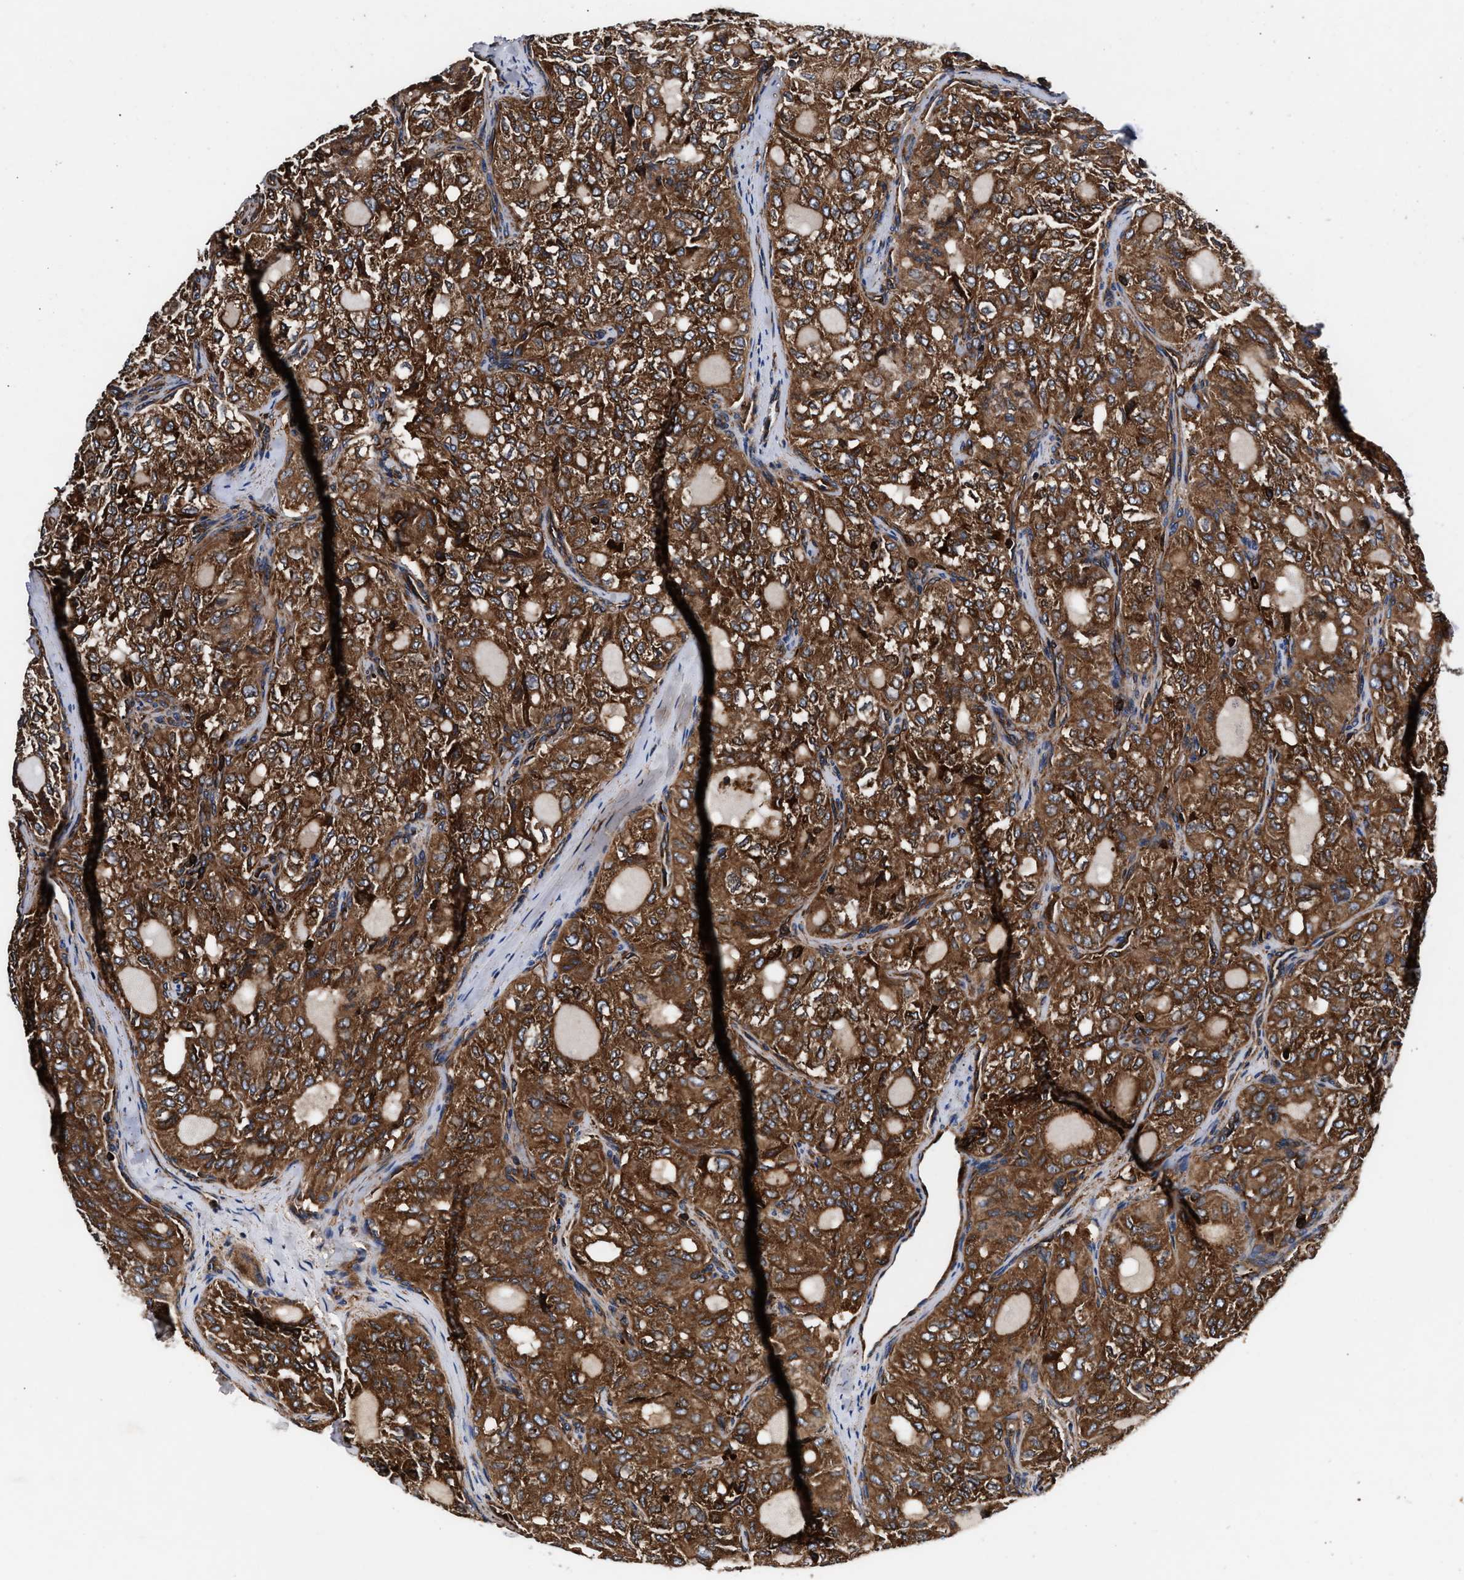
{"staining": {"intensity": "strong", "quantity": ">75%", "location": "cytoplasmic/membranous"}, "tissue": "thyroid cancer", "cell_type": "Tumor cells", "image_type": "cancer", "snomed": [{"axis": "morphology", "description": "Follicular adenoma carcinoma, NOS"}, {"axis": "topography", "description": "Thyroid gland"}], "caption": "Follicular adenoma carcinoma (thyroid) stained for a protein (brown) shows strong cytoplasmic/membranous positive positivity in about >75% of tumor cells.", "gene": "KYAT1", "patient": {"sex": "male", "age": 75}}